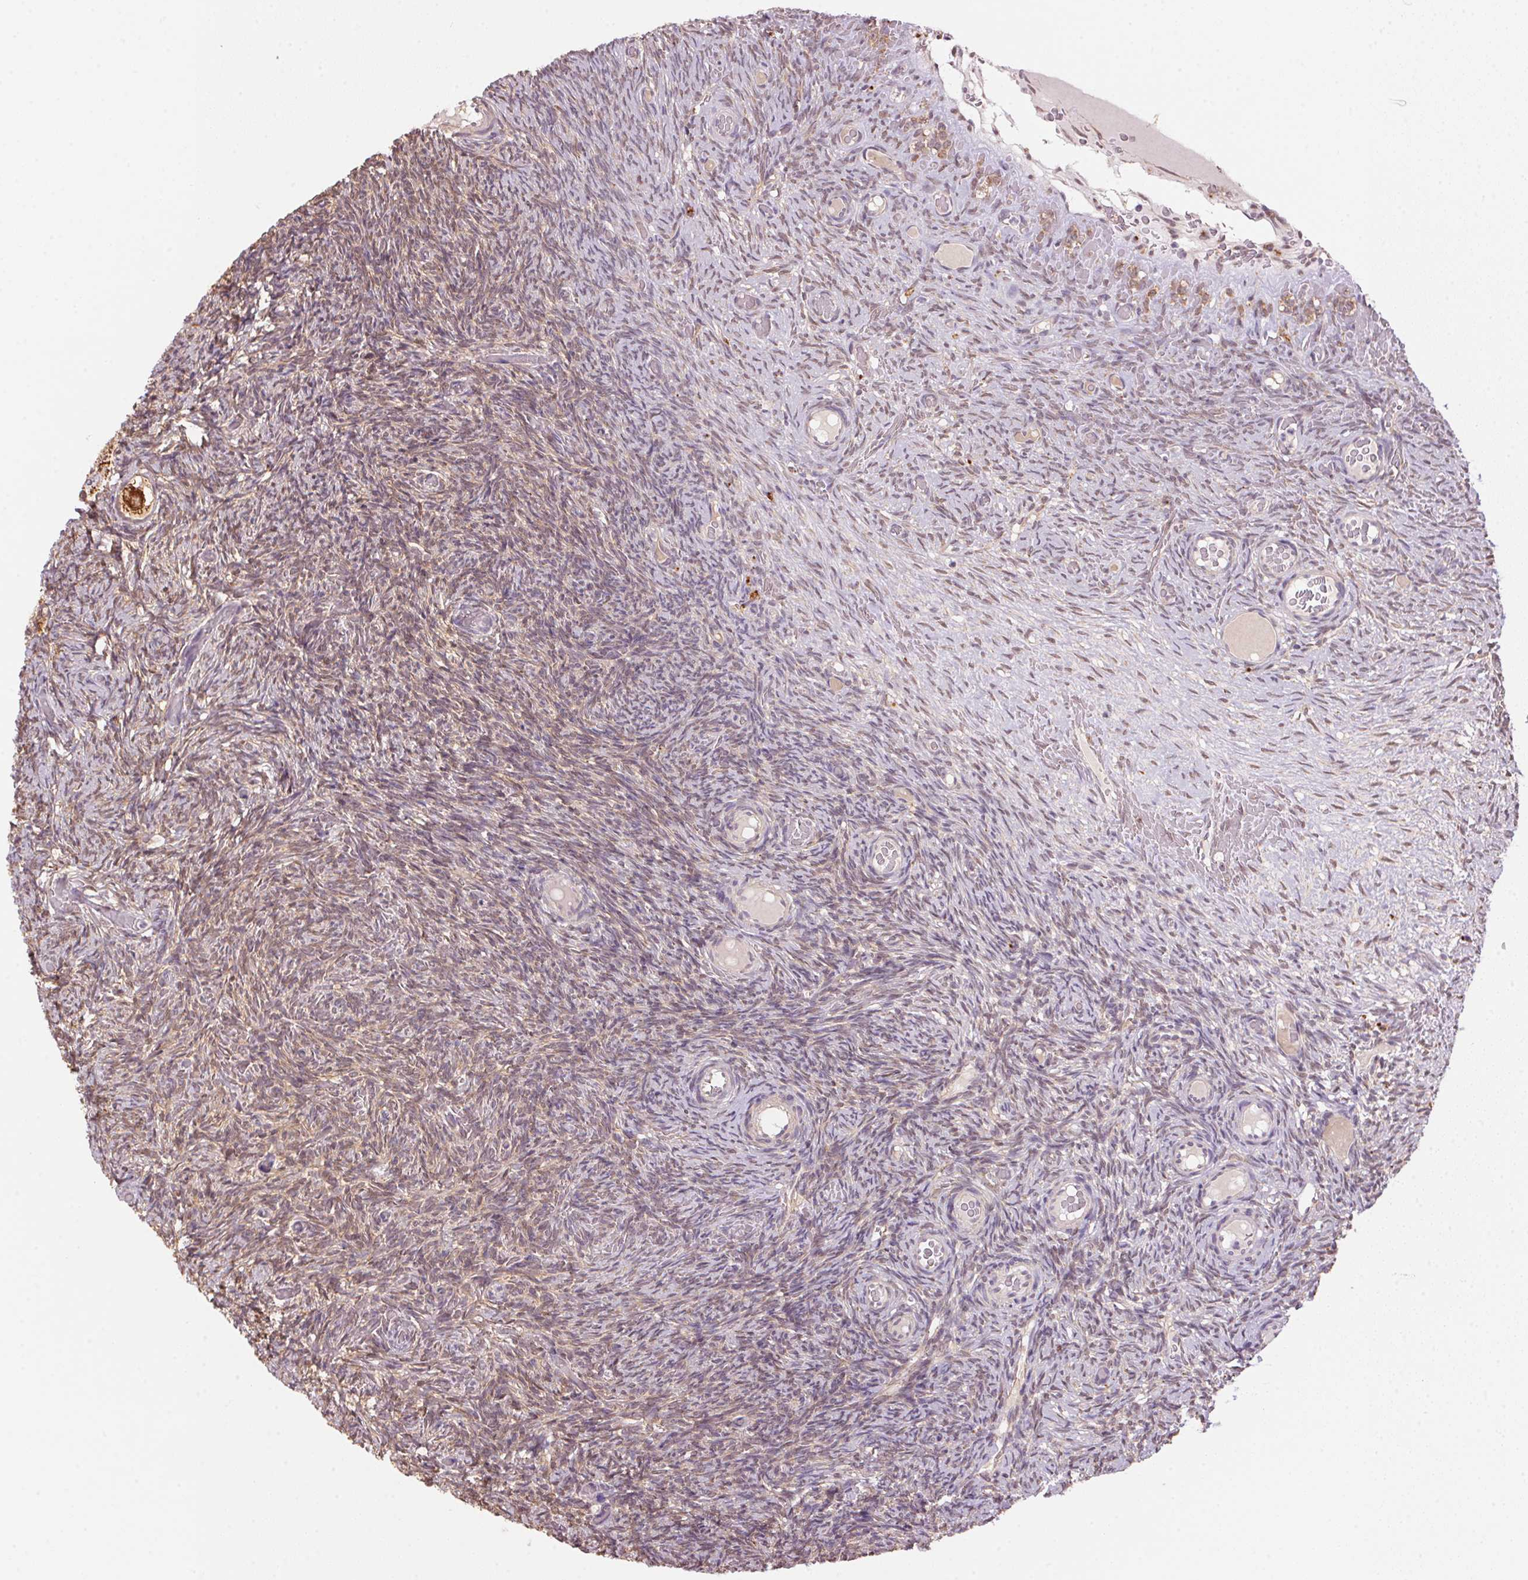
{"staining": {"intensity": "weak", "quantity": ">75%", "location": "cytoplasmic/membranous"}, "tissue": "ovary", "cell_type": "Ovarian stroma cells", "image_type": "normal", "snomed": [{"axis": "morphology", "description": "Normal tissue, NOS"}, {"axis": "topography", "description": "Ovary"}], "caption": "Immunohistochemical staining of benign human ovary demonstrates weak cytoplasmic/membranous protein positivity in about >75% of ovarian stroma cells.", "gene": "ADH5", "patient": {"sex": "female", "age": 34}}